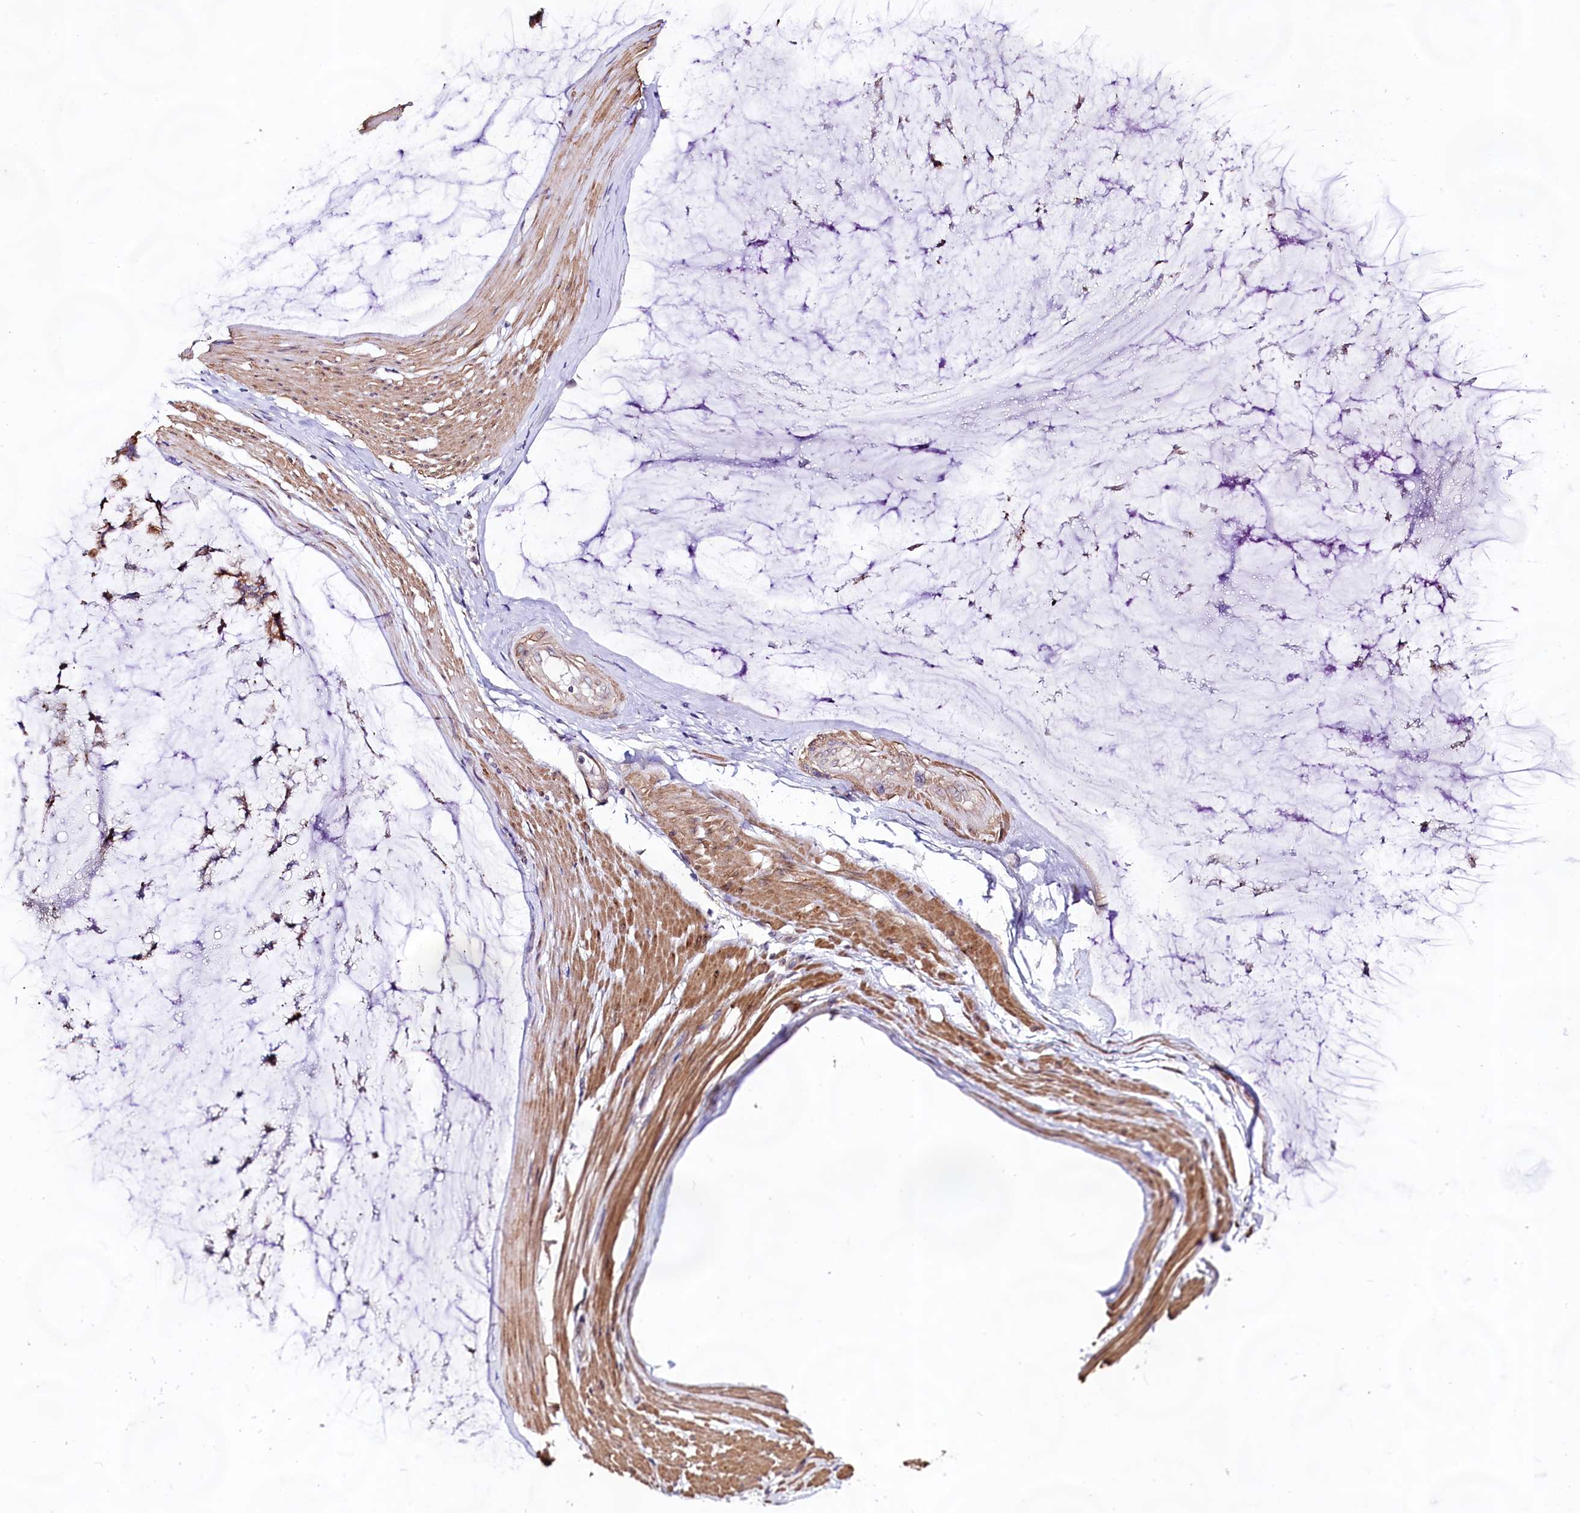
{"staining": {"intensity": "moderate", "quantity": ">75%", "location": "cytoplasmic/membranous"}, "tissue": "ovarian cancer", "cell_type": "Tumor cells", "image_type": "cancer", "snomed": [{"axis": "morphology", "description": "Cystadenocarcinoma, mucinous, NOS"}, {"axis": "topography", "description": "Ovary"}], "caption": "Immunohistochemistry micrograph of human ovarian cancer stained for a protein (brown), which demonstrates medium levels of moderate cytoplasmic/membranous positivity in about >75% of tumor cells.", "gene": "VPS11", "patient": {"sex": "female", "age": 39}}